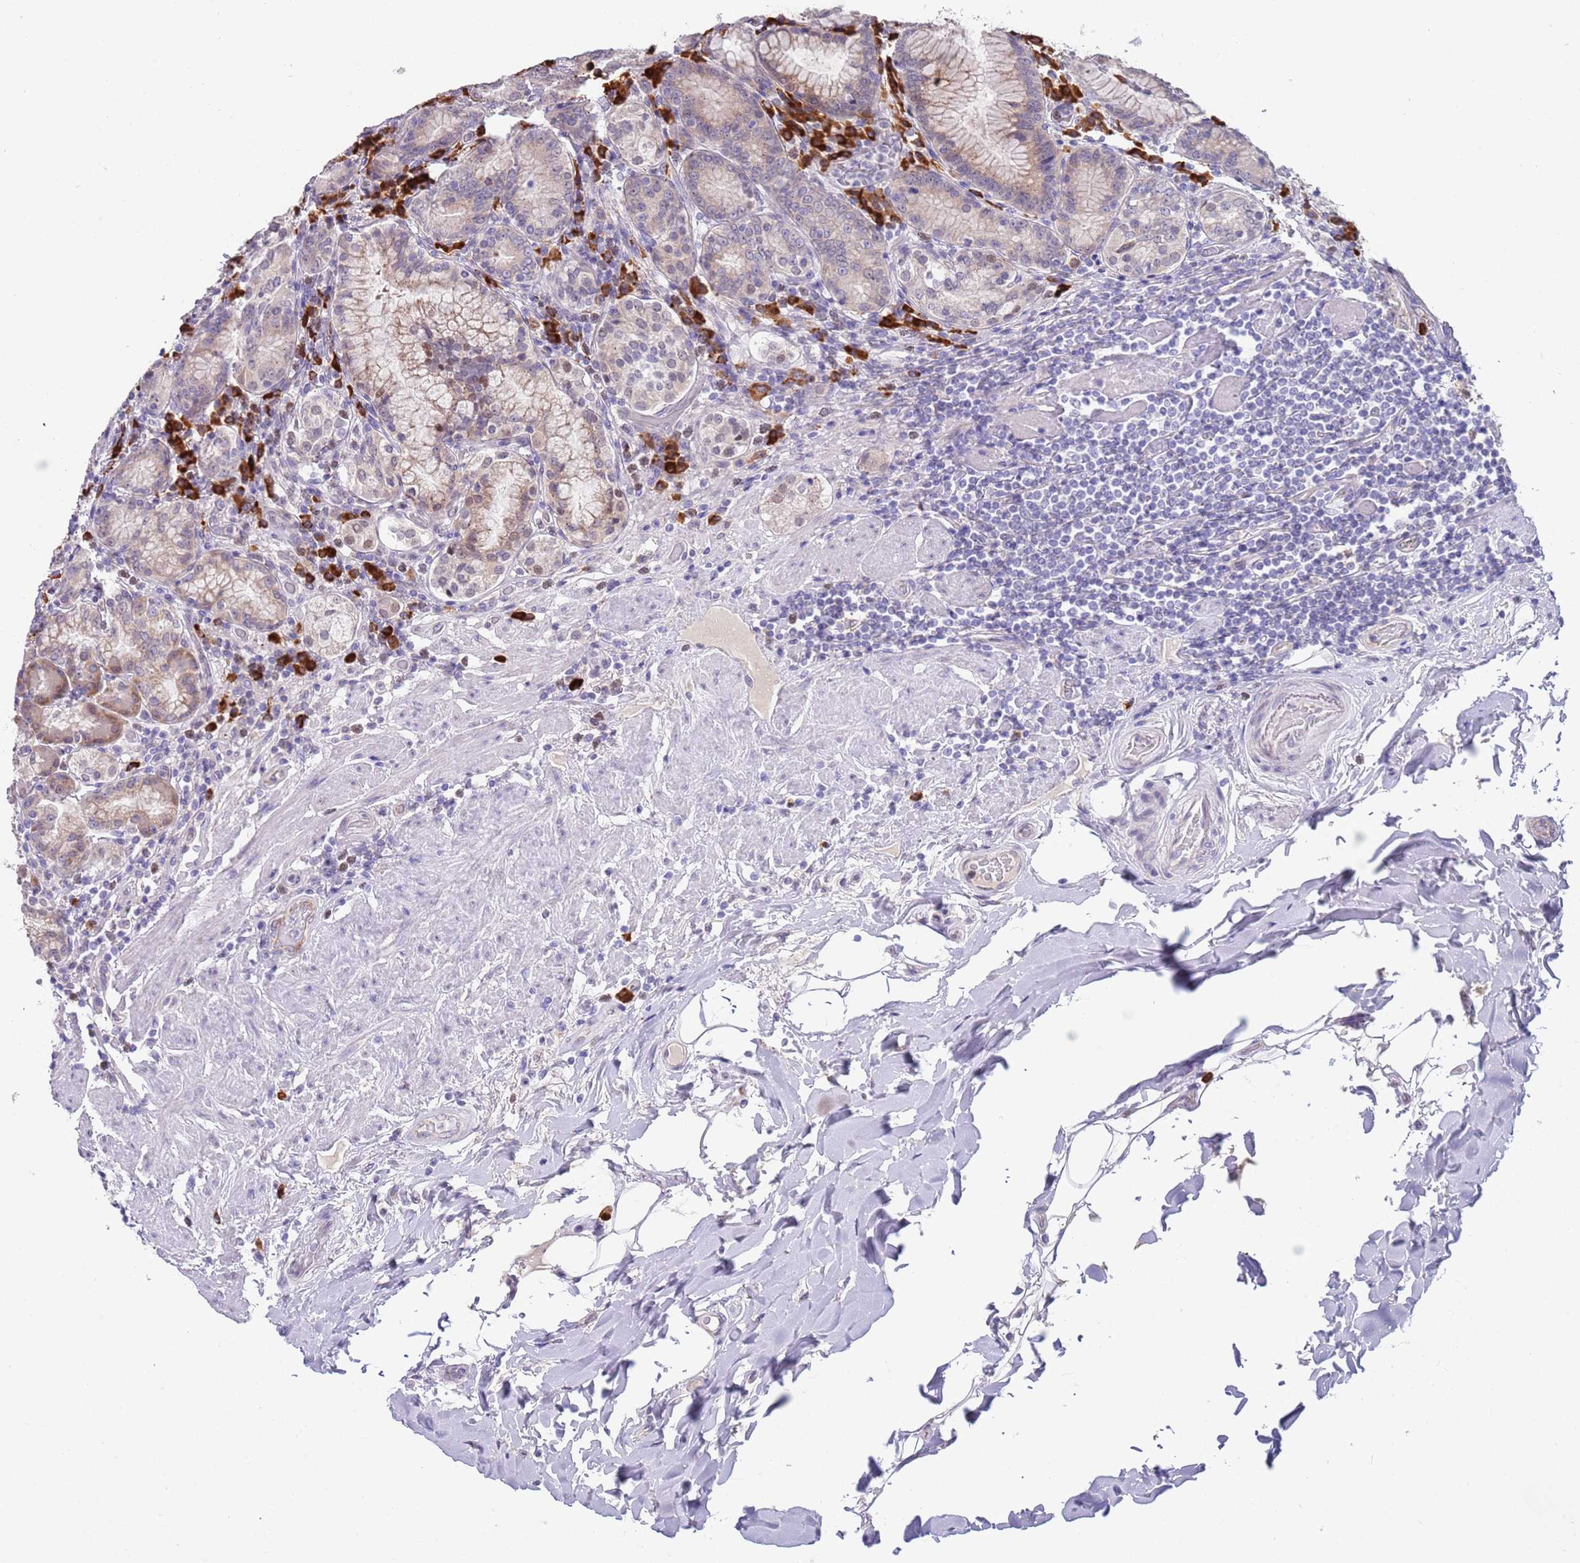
{"staining": {"intensity": "moderate", "quantity": "25%-75%", "location": "cytoplasmic/membranous"}, "tissue": "stomach", "cell_type": "Glandular cells", "image_type": "normal", "snomed": [{"axis": "morphology", "description": "Normal tissue, NOS"}, {"axis": "topography", "description": "Stomach, upper"}, {"axis": "topography", "description": "Stomach, lower"}], "caption": "Immunohistochemistry (DAB) staining of benign stomach exhibits moderate cytoplasmic/membranous protein expression in about 25%-75% of glandular cells.", "gene": "TNRC6C", "patient": {"sex": "female", "age": 76}}